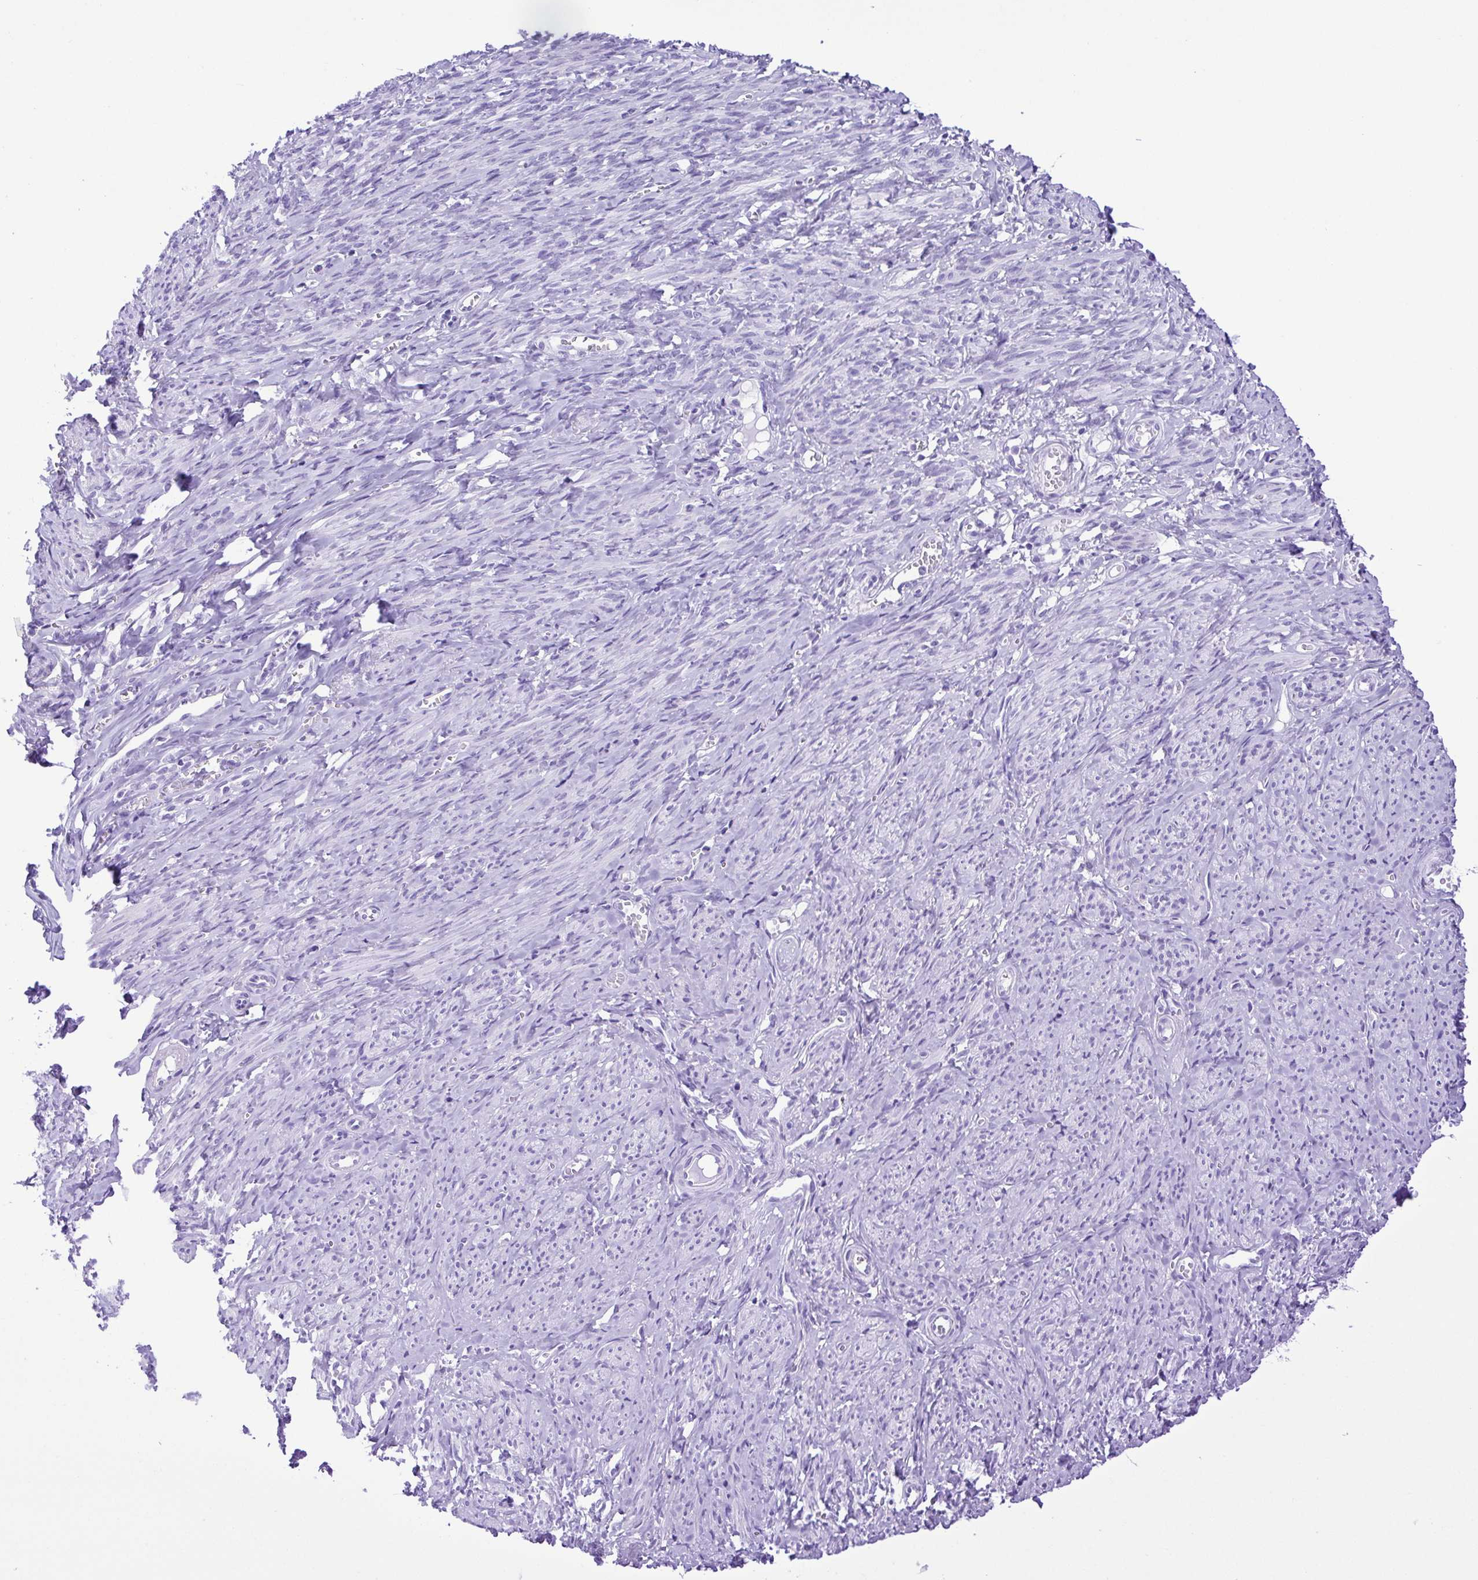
{"staining": {"intensity": "negative", "quantity": "none", "location": "none"}, "tissue": "smooth muscle", "cell_type": "Smooth muscle cells", "image_type": "normal", "snomed": [{"axis": "morphology", "description": "Normal tissue, NOS"}, {"axis": "topography", "description": "Smooth muscle"}], "caption": "IHC micrograph of normal human smooth muscle stained for a protein (brown), which demonstrates no staining in smooth muscle cells.", "gene": "PAK3", "patient": {"sex": "female", "age": 65}}